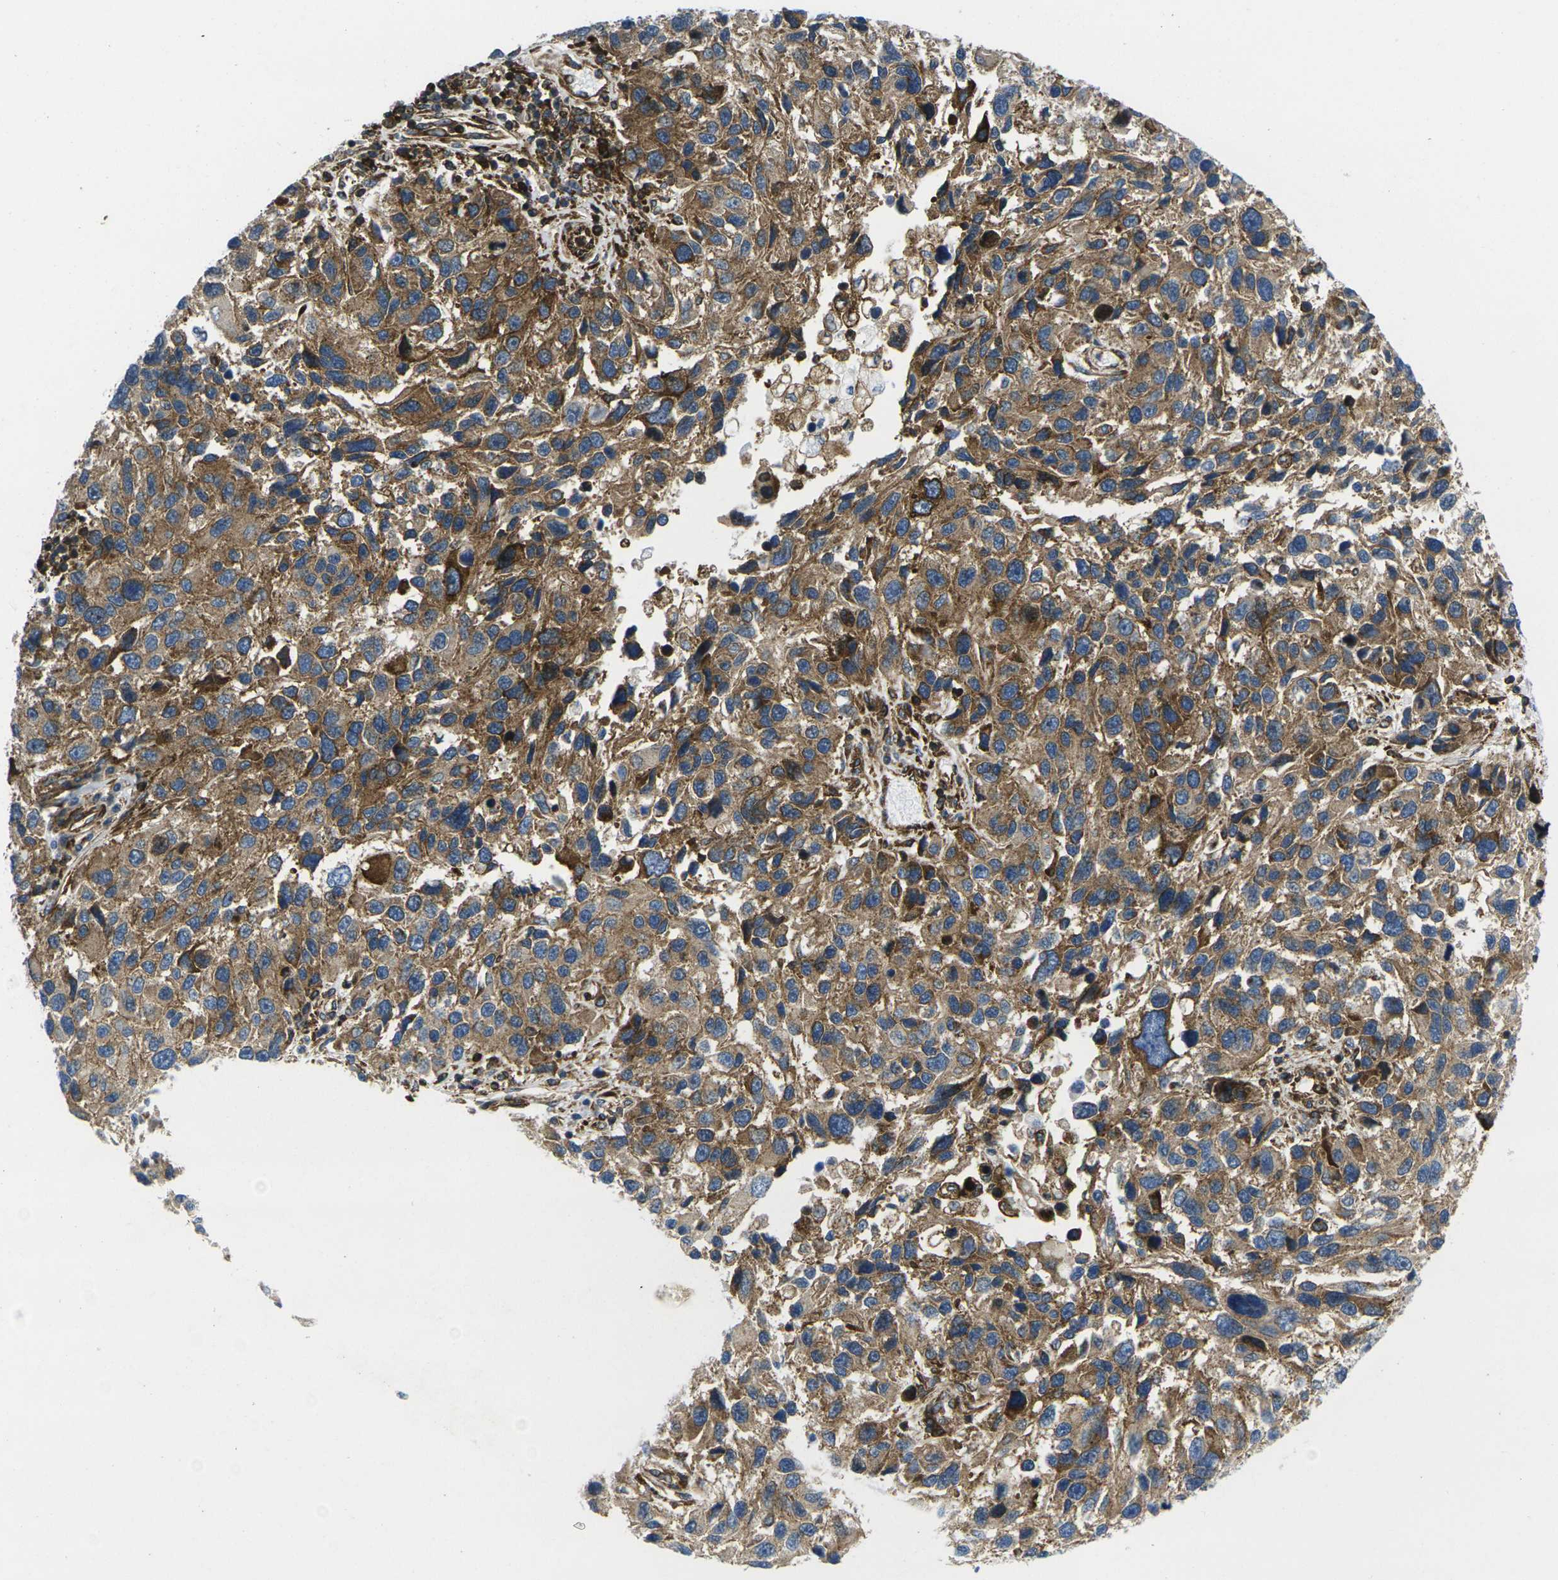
{"staining": {"intensity": "moderate", "quantity": ">75%", "location": "cytoplasmic/membranous"}, "tissue": "melanoma", "cell_type": "Tumor cells", "image_type": "cancer", "snomed": [{"axis": "morphology", "description": "Malignant melanoma, NOS"}, {"axis": "topography", "description": "Skin"}], "caption": "Brown immunohistochemical staining in malignant melanoma exhibits moderate cytoplasmic/membranous expression in approximately >75% of tumor cells.", "gene": "IQGAP1", "patient": {"sex": "male", "age": 53}}